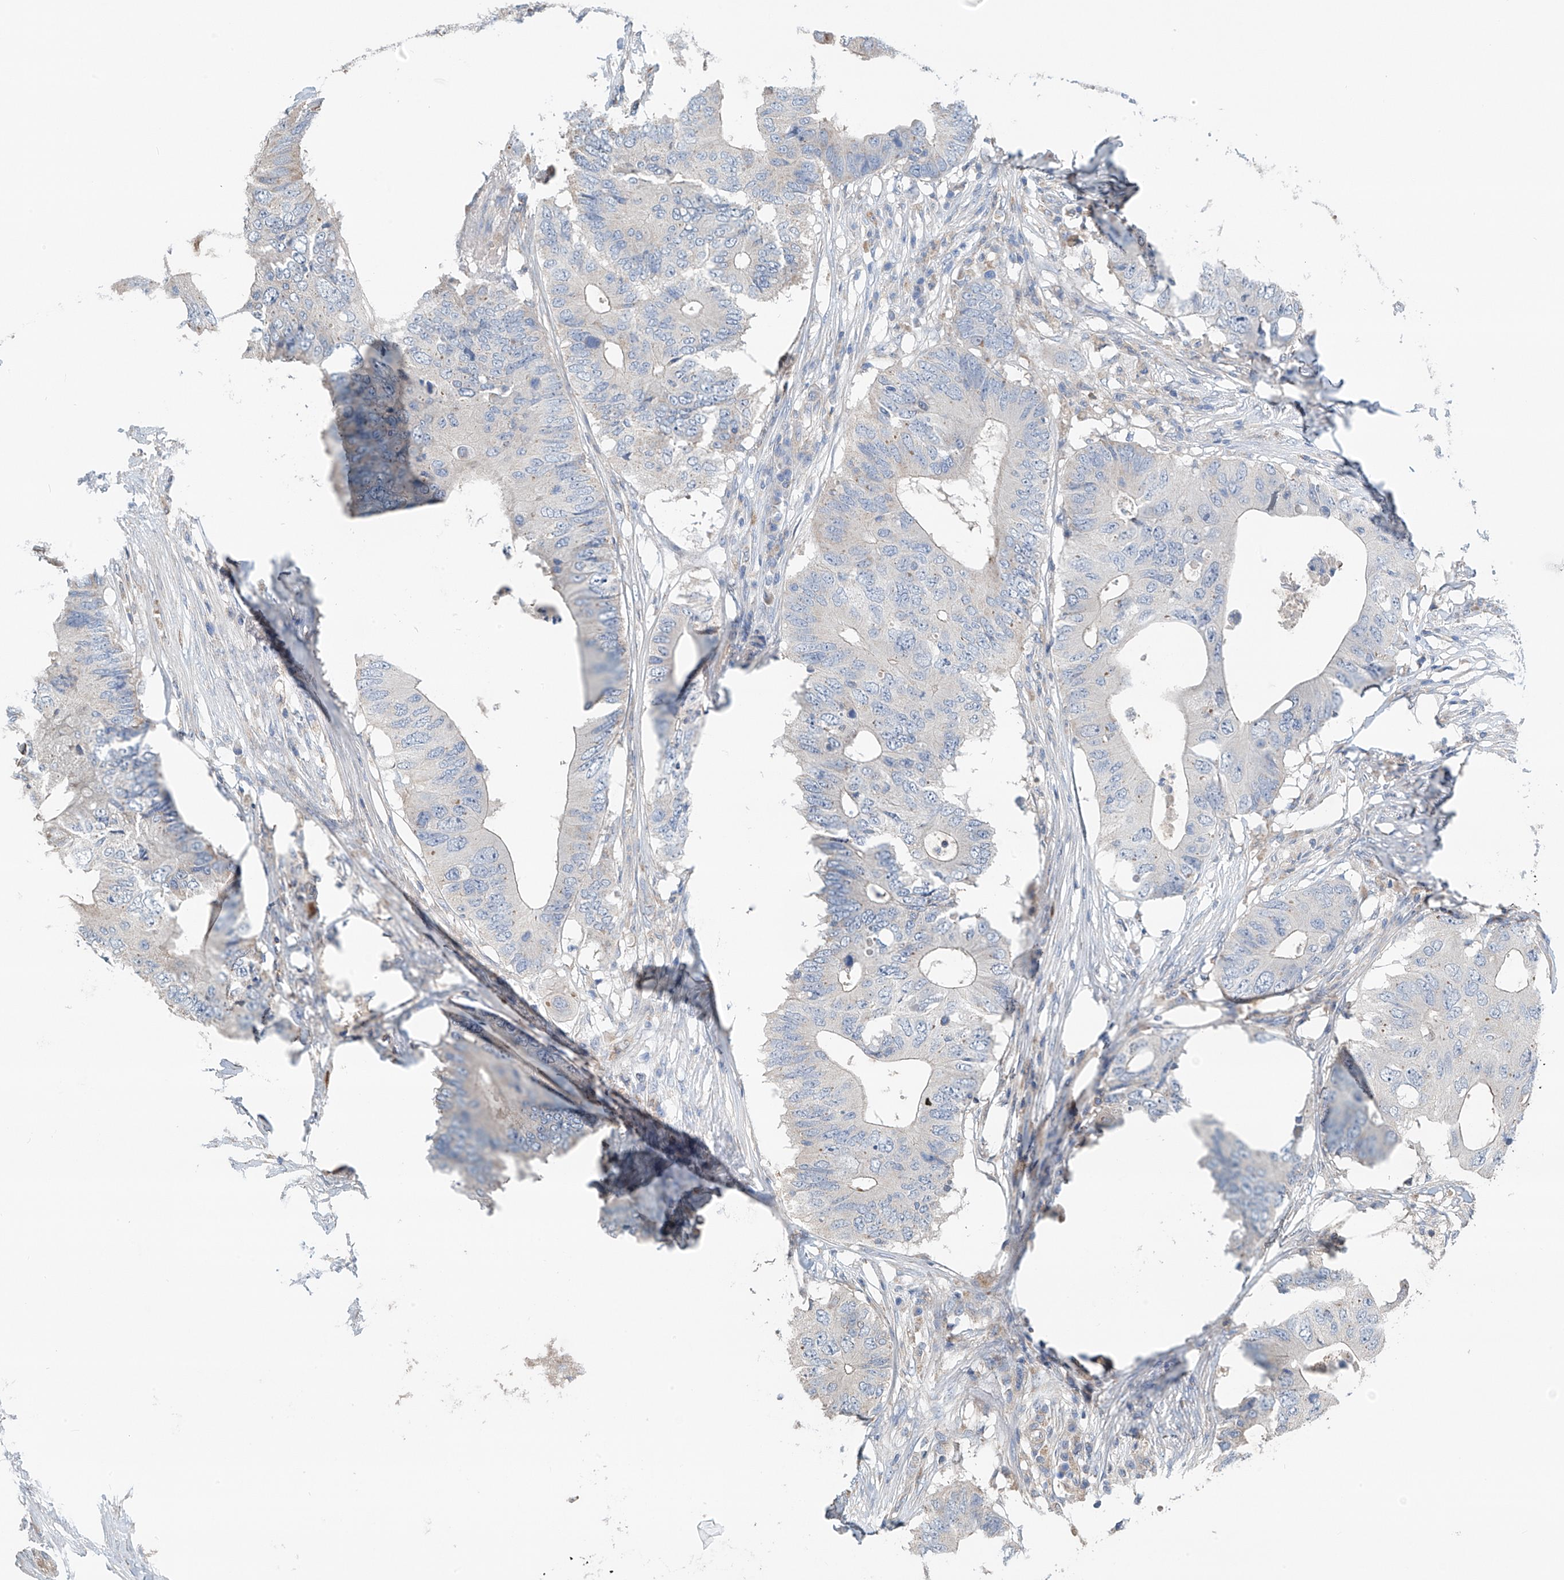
{"staining": {"intensity": "negative", "quantity": "none", "location": "none"}, "tissue": "colorectal cancer", "cell_type": "Tumor cells", "image_type": "cancer", "snomed": [{"axis": "morphology", "description": "Adenocarcinoma, NOS"}, {"axis": "topography", "description": "Colon"}], "caption": "Tumor cells are negative for brown protein staining in colorectal cancer.", "gene": "SYN3", "patient": {"sex": "male", "age": 71}}